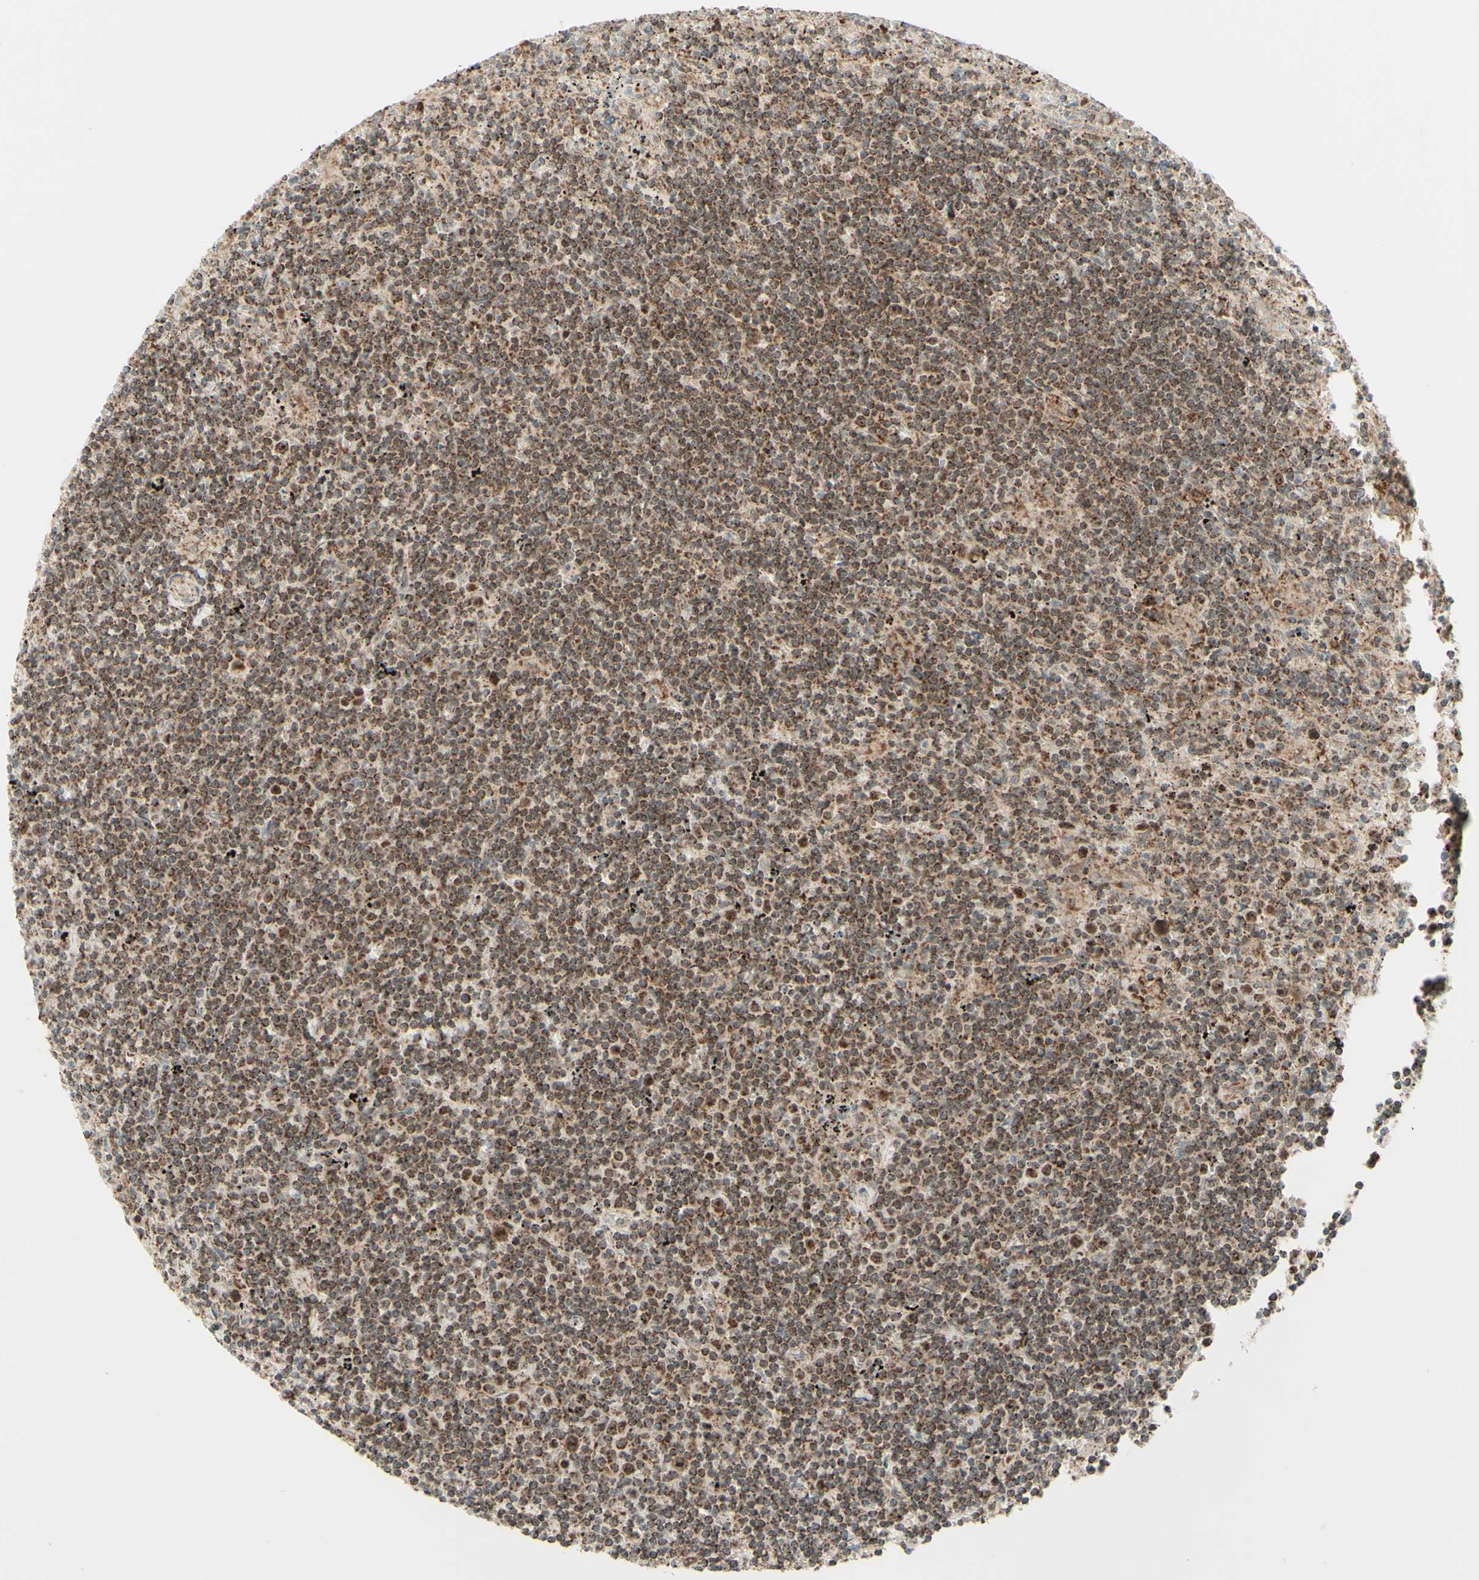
{"staining": {"intensity": "moderate", "quantity": ">75%", "location": "cytoplasmic/membranous"}, "tissue": "lymphoma", "cell_type": "Tumor cells", "image_type": "cancer", "snomed": [{"axis": "morphology", "description": "Malignant lymphoma, non-Hodgkin's type, Low grade"}, {"axis": "topography", "description": "Spleen"}], "caption": "High-power microscopy captured an immunohistochemistry photomicrograph of lymphoma, revealing moderate cytoplasmic/membranous expression in approximately >75% of tumor cells. (DAB IHC, brown staining for protein, blue staining for nuclei).", "gene": "DHRS3", "patient": {"sex": "male", "age": 76}}